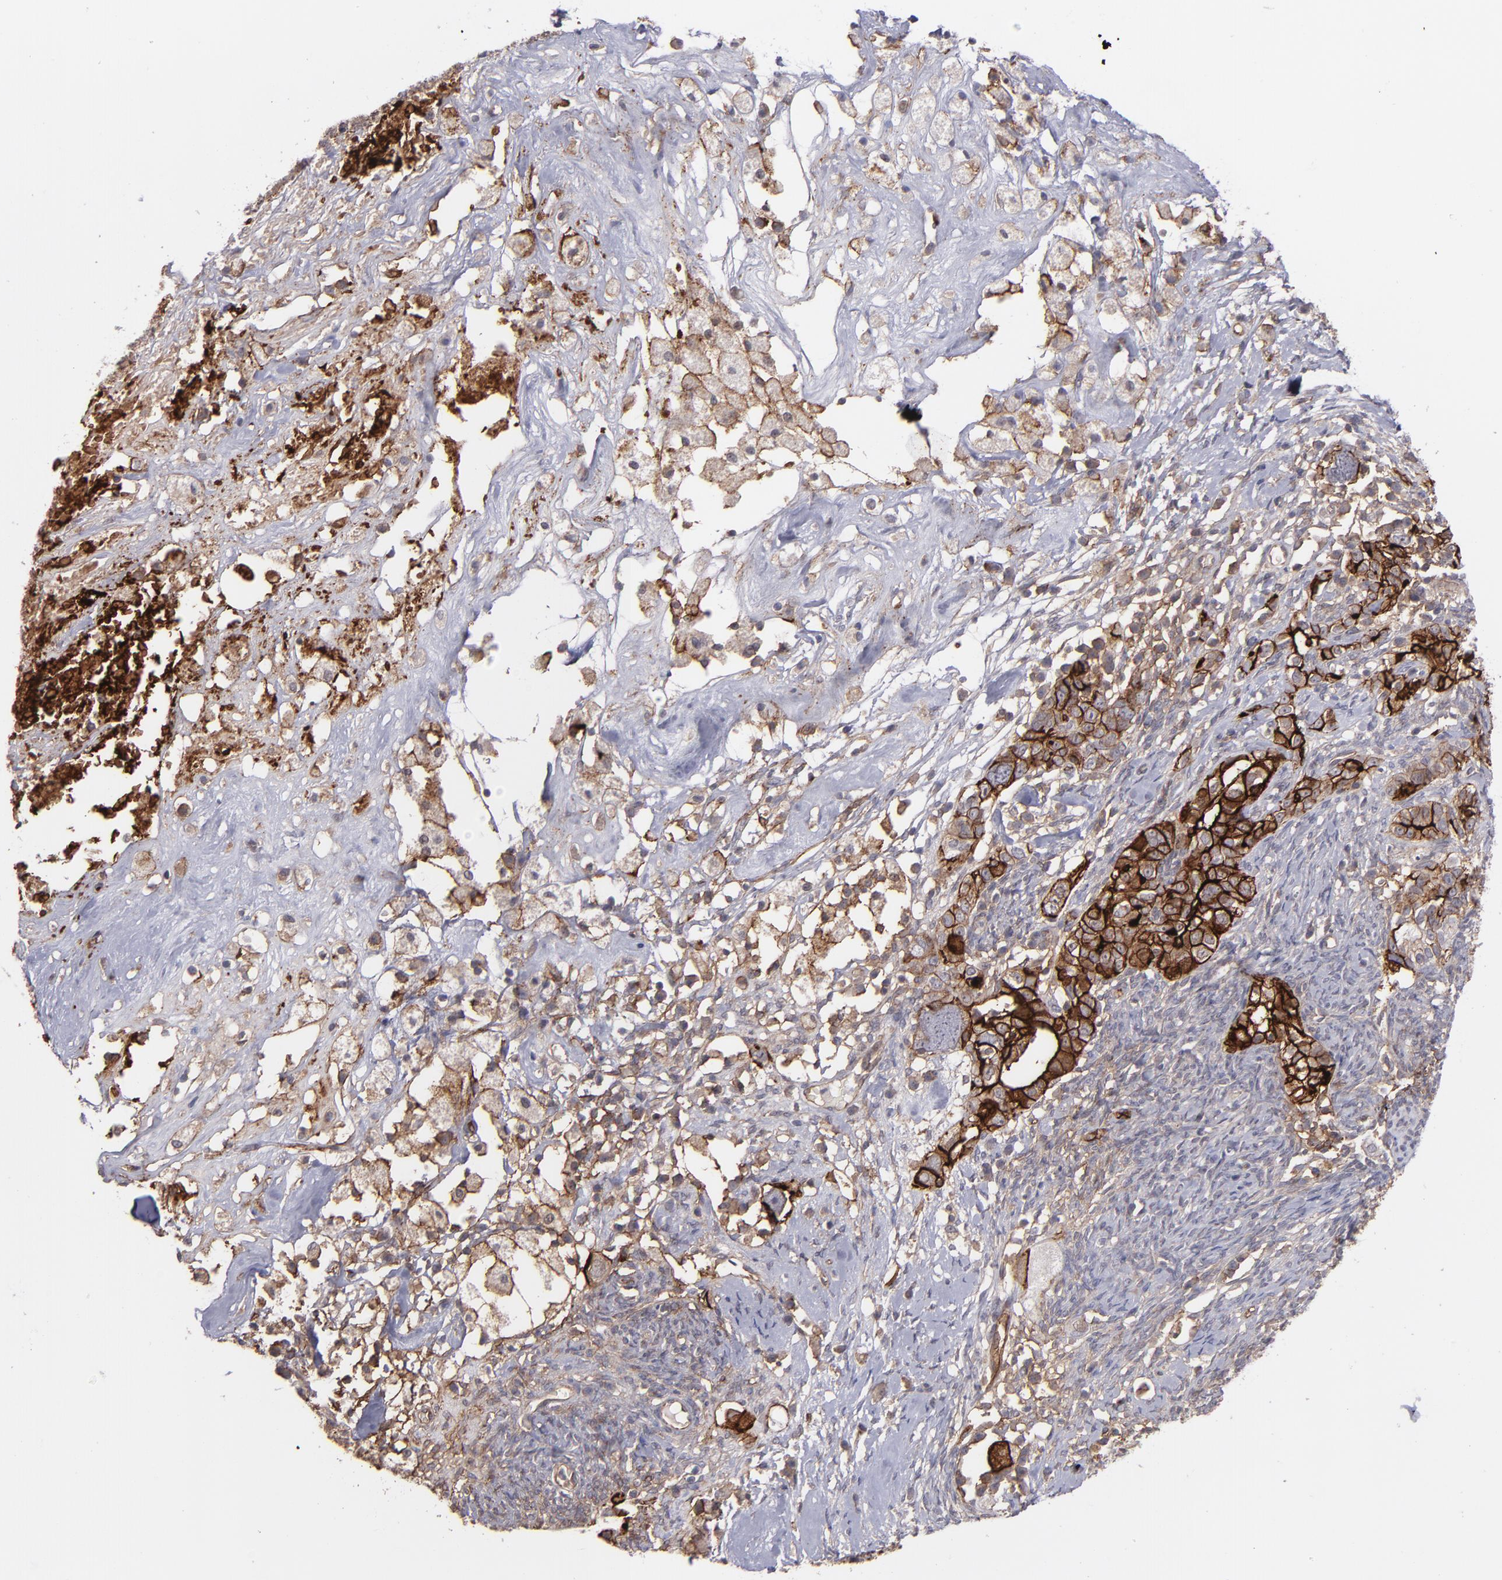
{"staining": {"intensity": "strong", "quantity": "<25%", "location": "cytoplasmic/membranous"}, "tissue": "ovarian cancer", "cell_type": "Tumor cells", "image_type": "cancer", "snomed": [{"axis": "morphology", "description": "Normal tissue, NOS"}, {"axis": "morphology", "description": "Cystadenocarcinoma, serous, NOS"}, {"axis": "topography", "description": "Ovary"}], "caption": "An image showing strong cytoplasmic/membranous expression in about <25% of tumor cells in ovarian cancer, as visualized by brown immunohistochemical staining.", "gene": "ICAM1", "patient": {"sex": "female", "age": 62}}